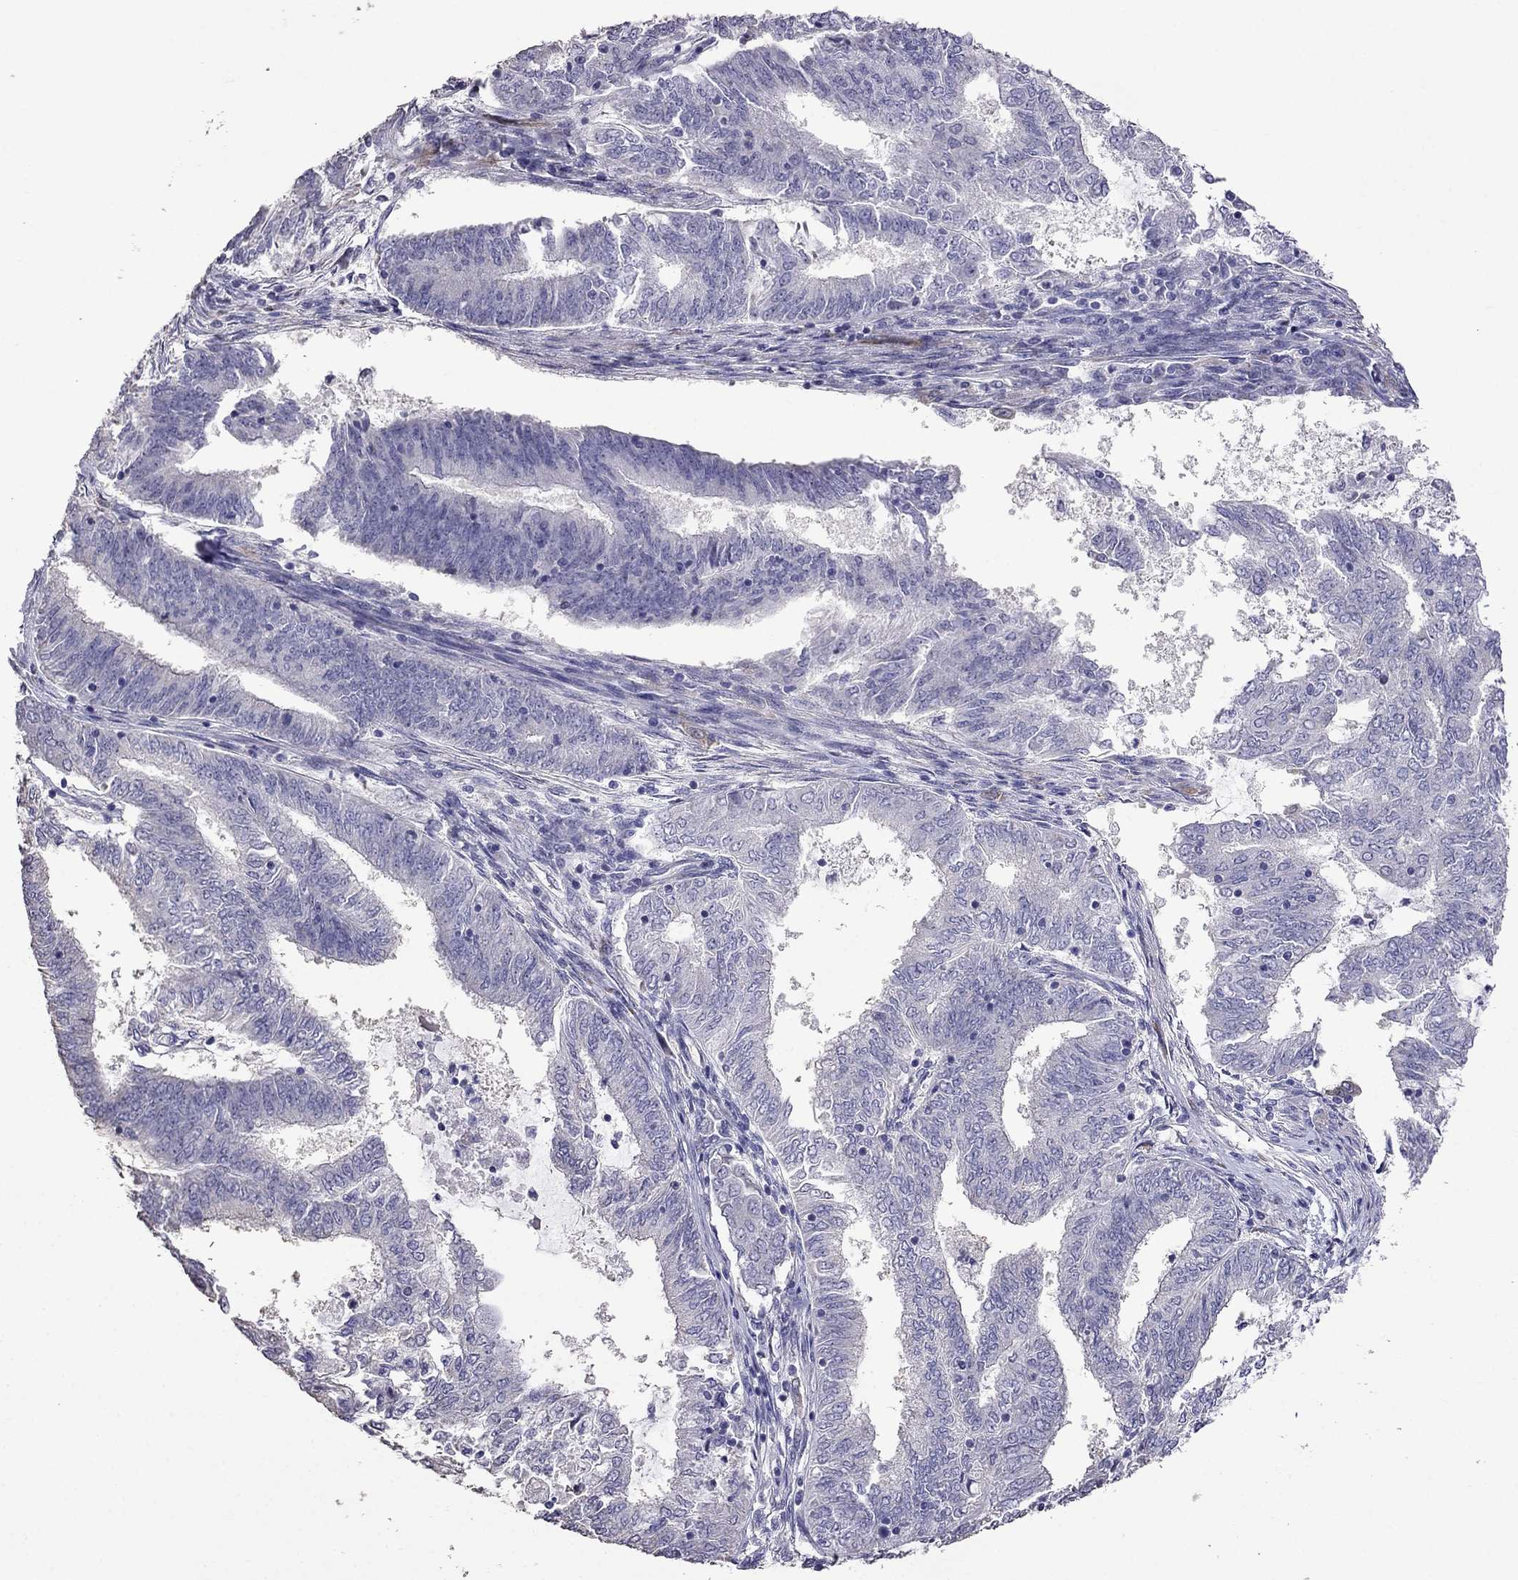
{"staining": {"intensity": "negative", "quantity": "none", "location": "none"}, "tissue": "endometrial cancer", "cell_type": "Tumor cells", "image_type": "cancer", "snomed": [{"axis": "morphology", "description": "Adenocarcinoma, NOS"}, {"axis": "topography", "description": "Endometrium"}], "caption": "Tumor cells show no significant staining in endometrial adenocarcinoma.", "gene": "AK5", "patient": {"sex": "female", "age": 62}}